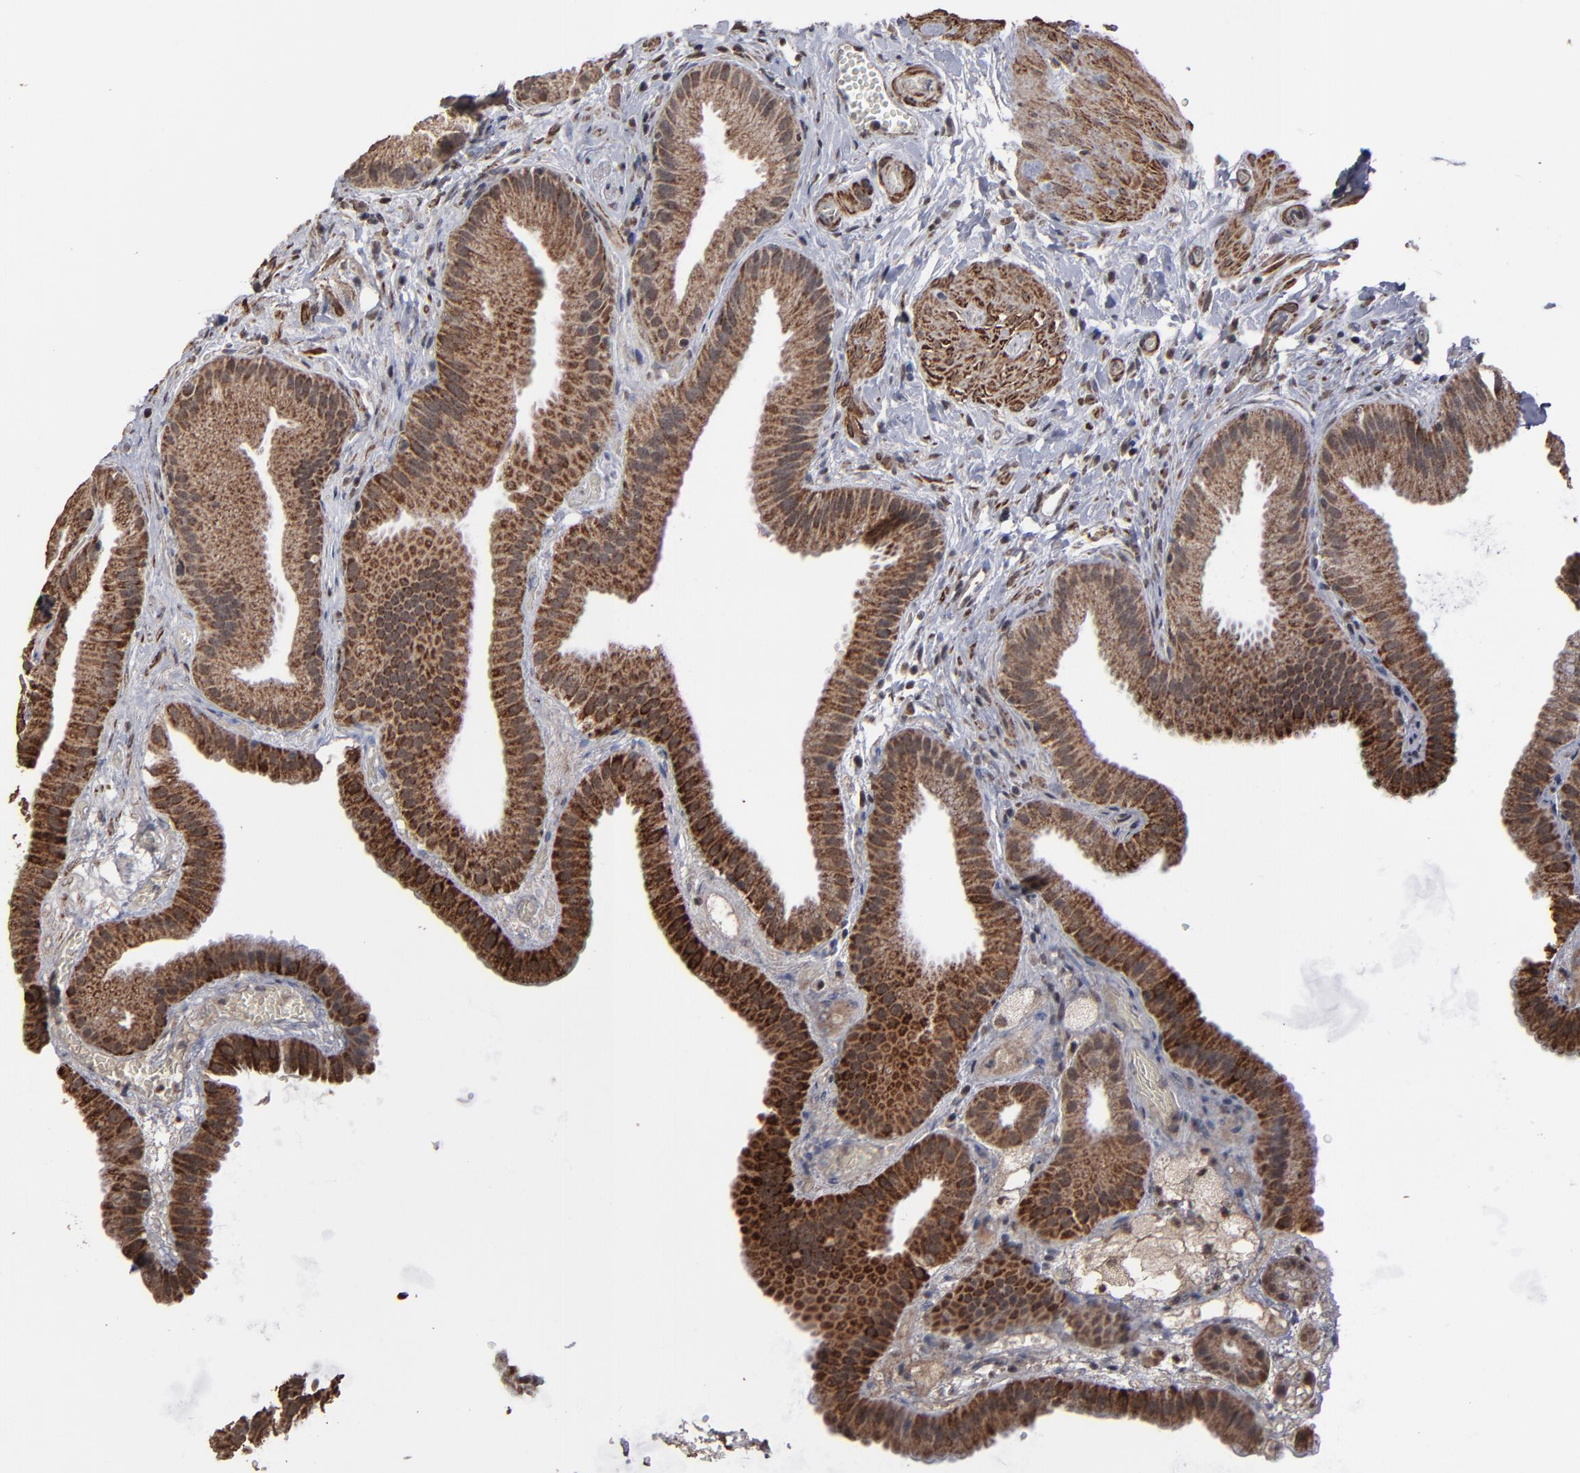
{"staining": {"intensity": "strong", "quantity": ">75%", "location": "cytoplasmic/membranous"}, "tissue": "gallbladder", "cell_type": "Glandular cells", "image_type": "normal", "snomed": [{"axis": "morphology", "description": "Normal tissue, NOS"}, {"axis": "topography", "description": "Gallbladder"}], "caption": "The immunohistochemical stain highlights strong cytoplasmic/membranous staining in glandular cells of unremarkable gallbladder.", "gene": "BNIP3", "patient": {"sex": "female", "age": 63}}